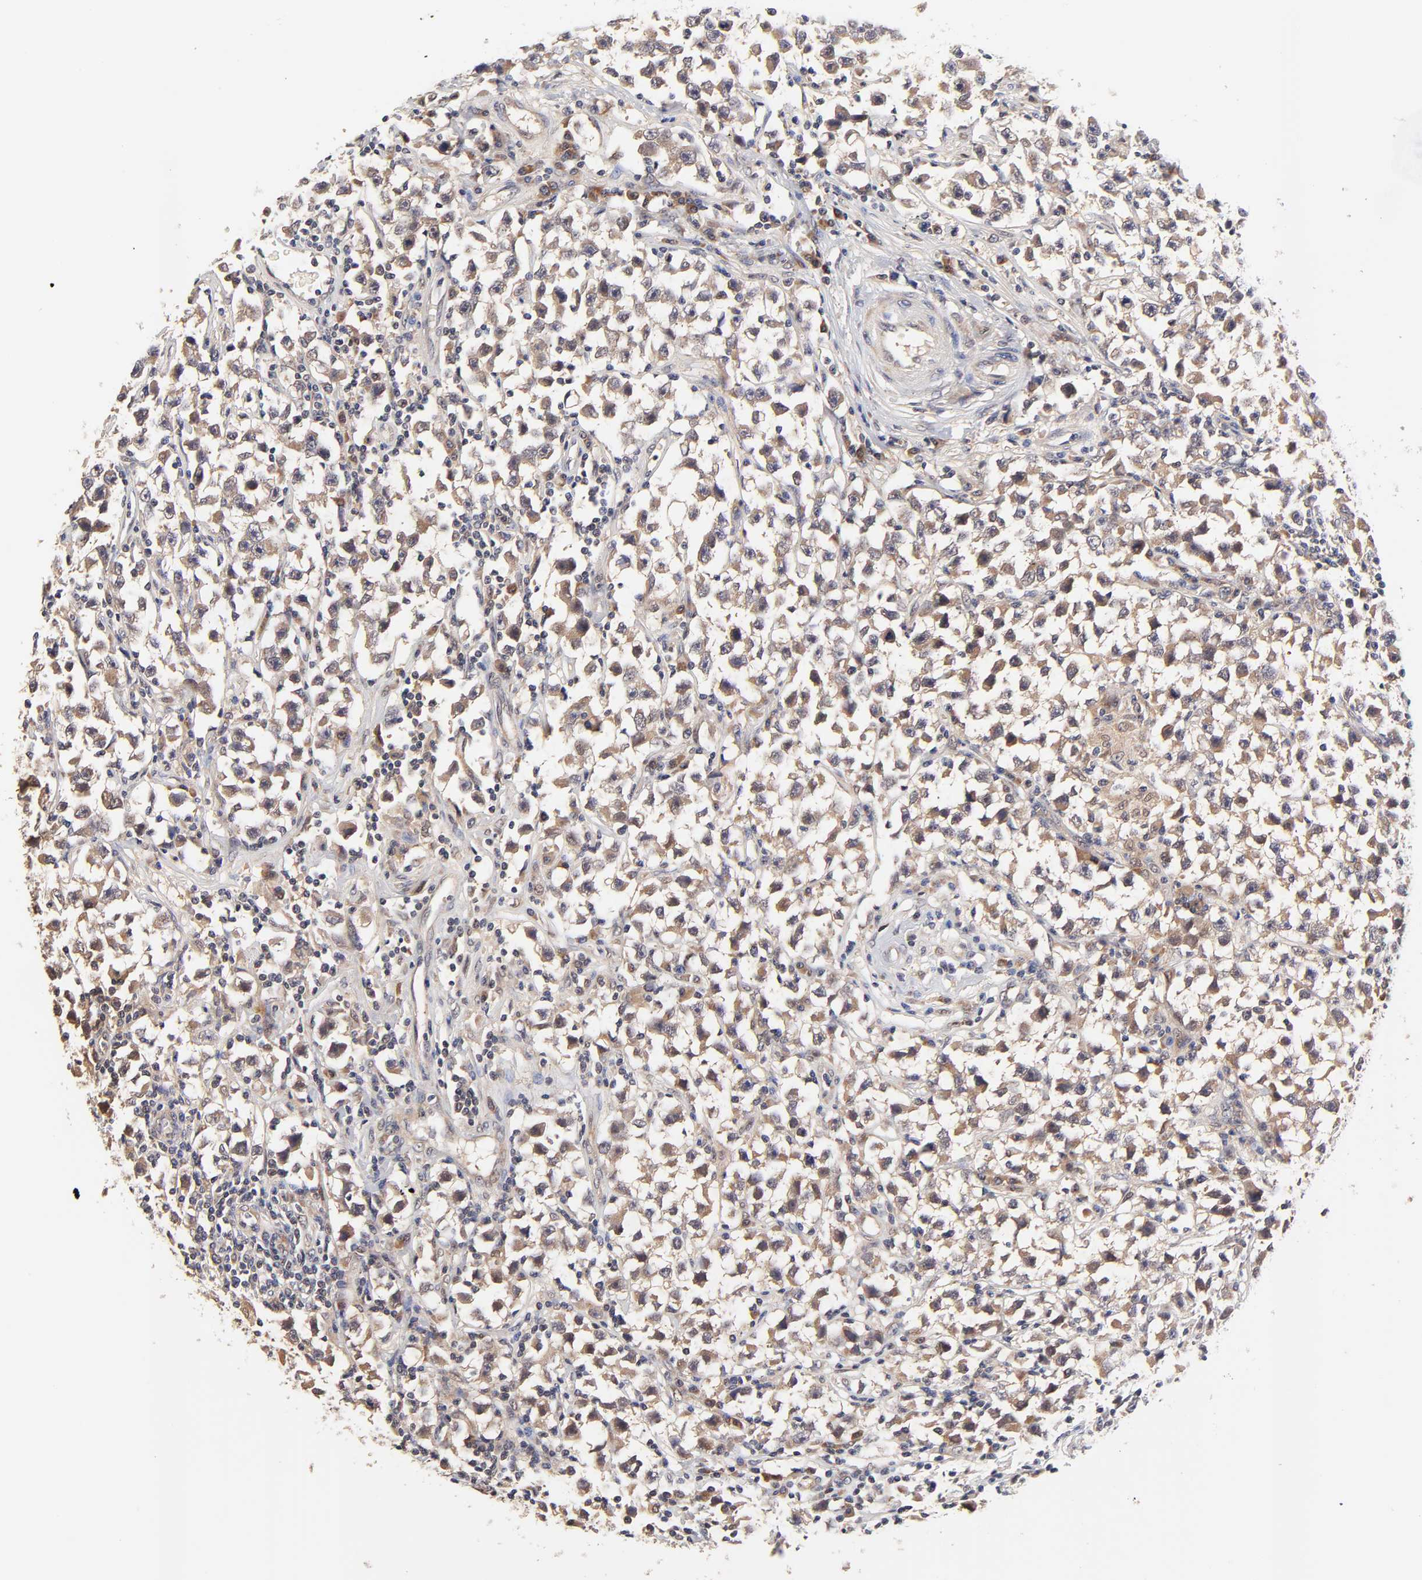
{"staining": {"intensity": "moderate", "quantity": ">75%", "location": "cytoplasmic/membranous"}, "tissue": "testis cancer", "cell_type": "Tumor cells", "image_type": "cancer", "snomed": [{"axis": "morphology", "description": "Seminoma, NOS"}, {"axis": "topography", "description": "Testis"}], "caption": "Protein analysis of testis seminoma tissue shows moderate cytoplasmic/membranous staining in about >75% of tumor cells. (brown staining indicates protein expression, while blue staining denotes nuclei).", "gene": "TXNL1", "patient": {"sex": "male", "age": 33}}